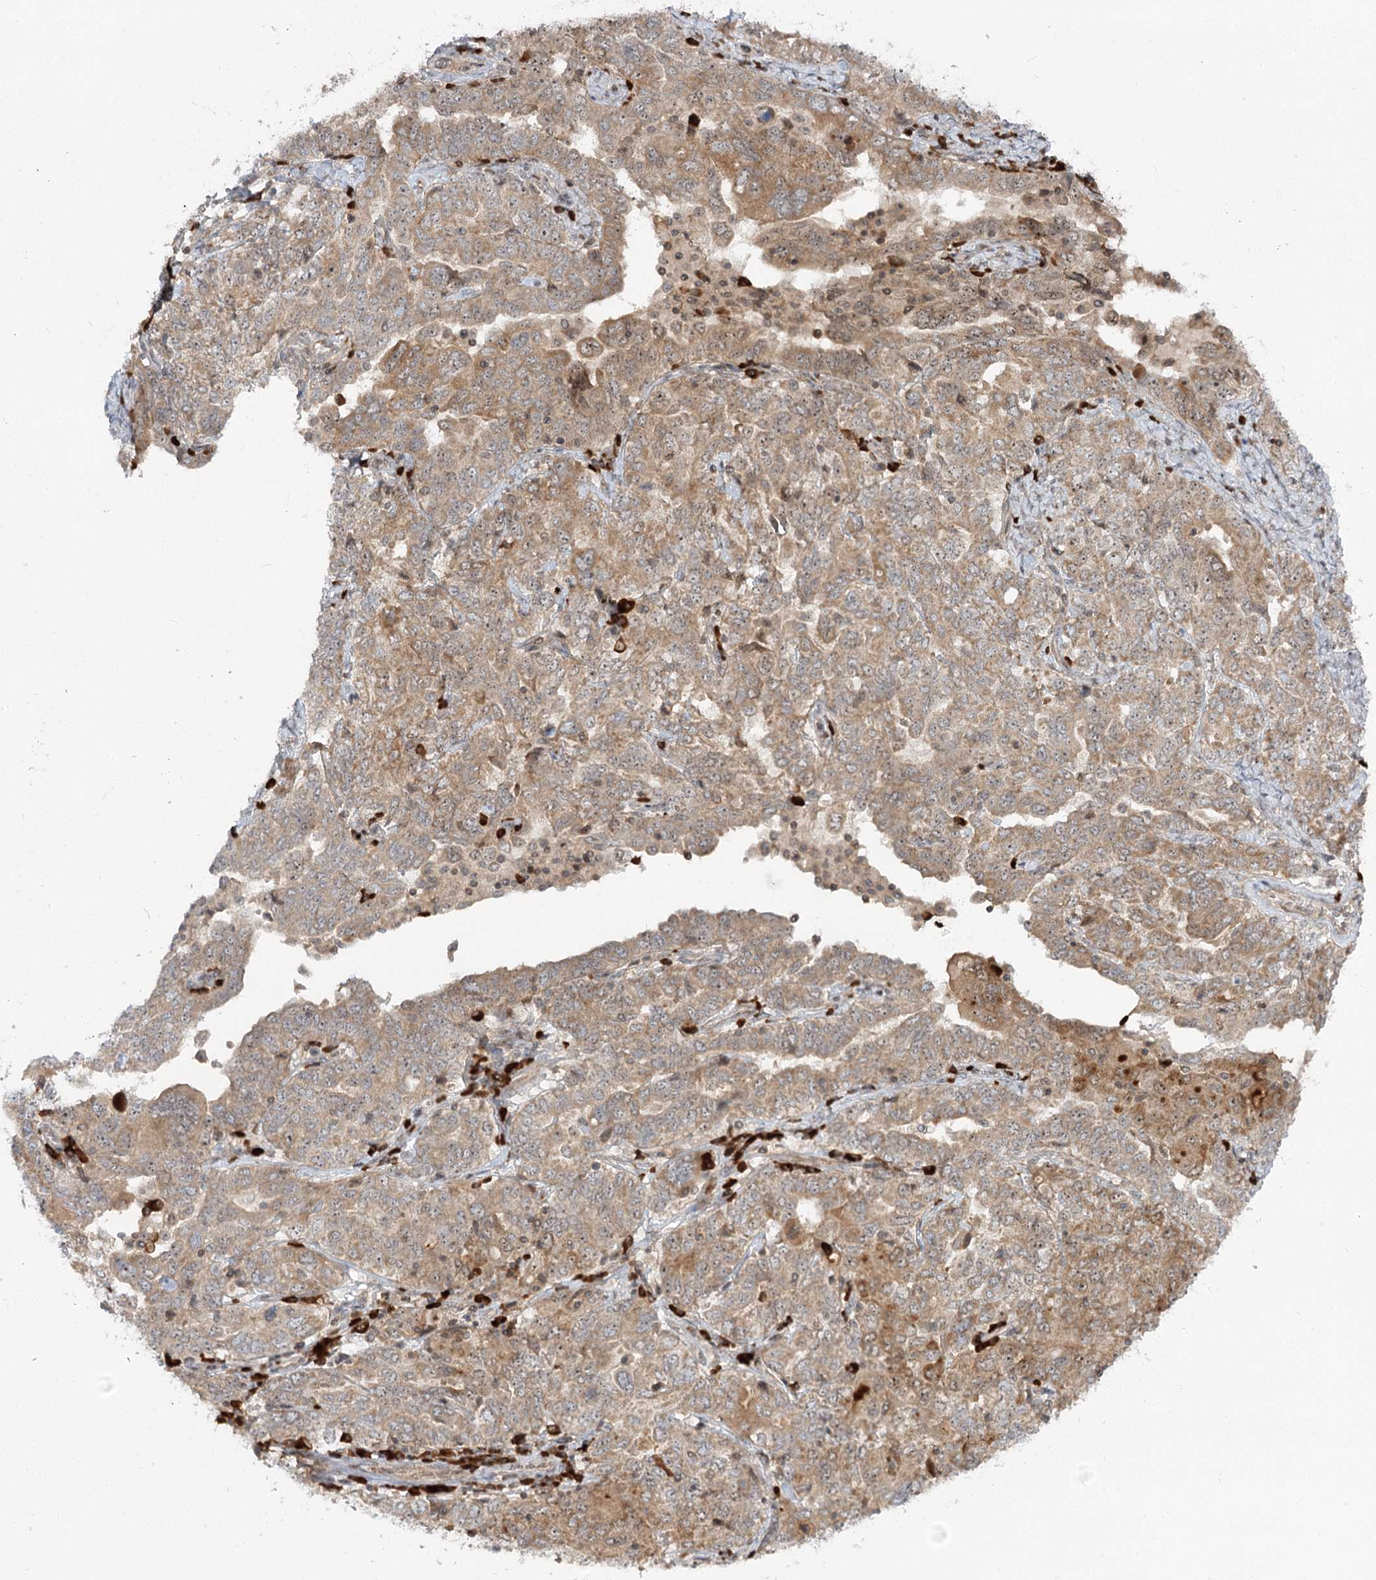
{"staining": {"intensity": "moderate", "quantity": ">75%", "location": "cytoplasmic/membranous"}, "tissue": "ovarian cancer", "cell_type": "Tumor cells", "image_type": "cancer", "snomed": [{"axis": "morphology", "description": "Carcinoma, endometroid"}, {"axis": "topography", "description": "Ovary"}], "caption": "Brown immunohistochemical staining in human endometroid carcinoma (ovarian) reveals moderate cytoplasmic/membranous expression in about >75% of tumor cells.", "gene": "SYTL1", "patient": {"sex": "female", "age": 62}}